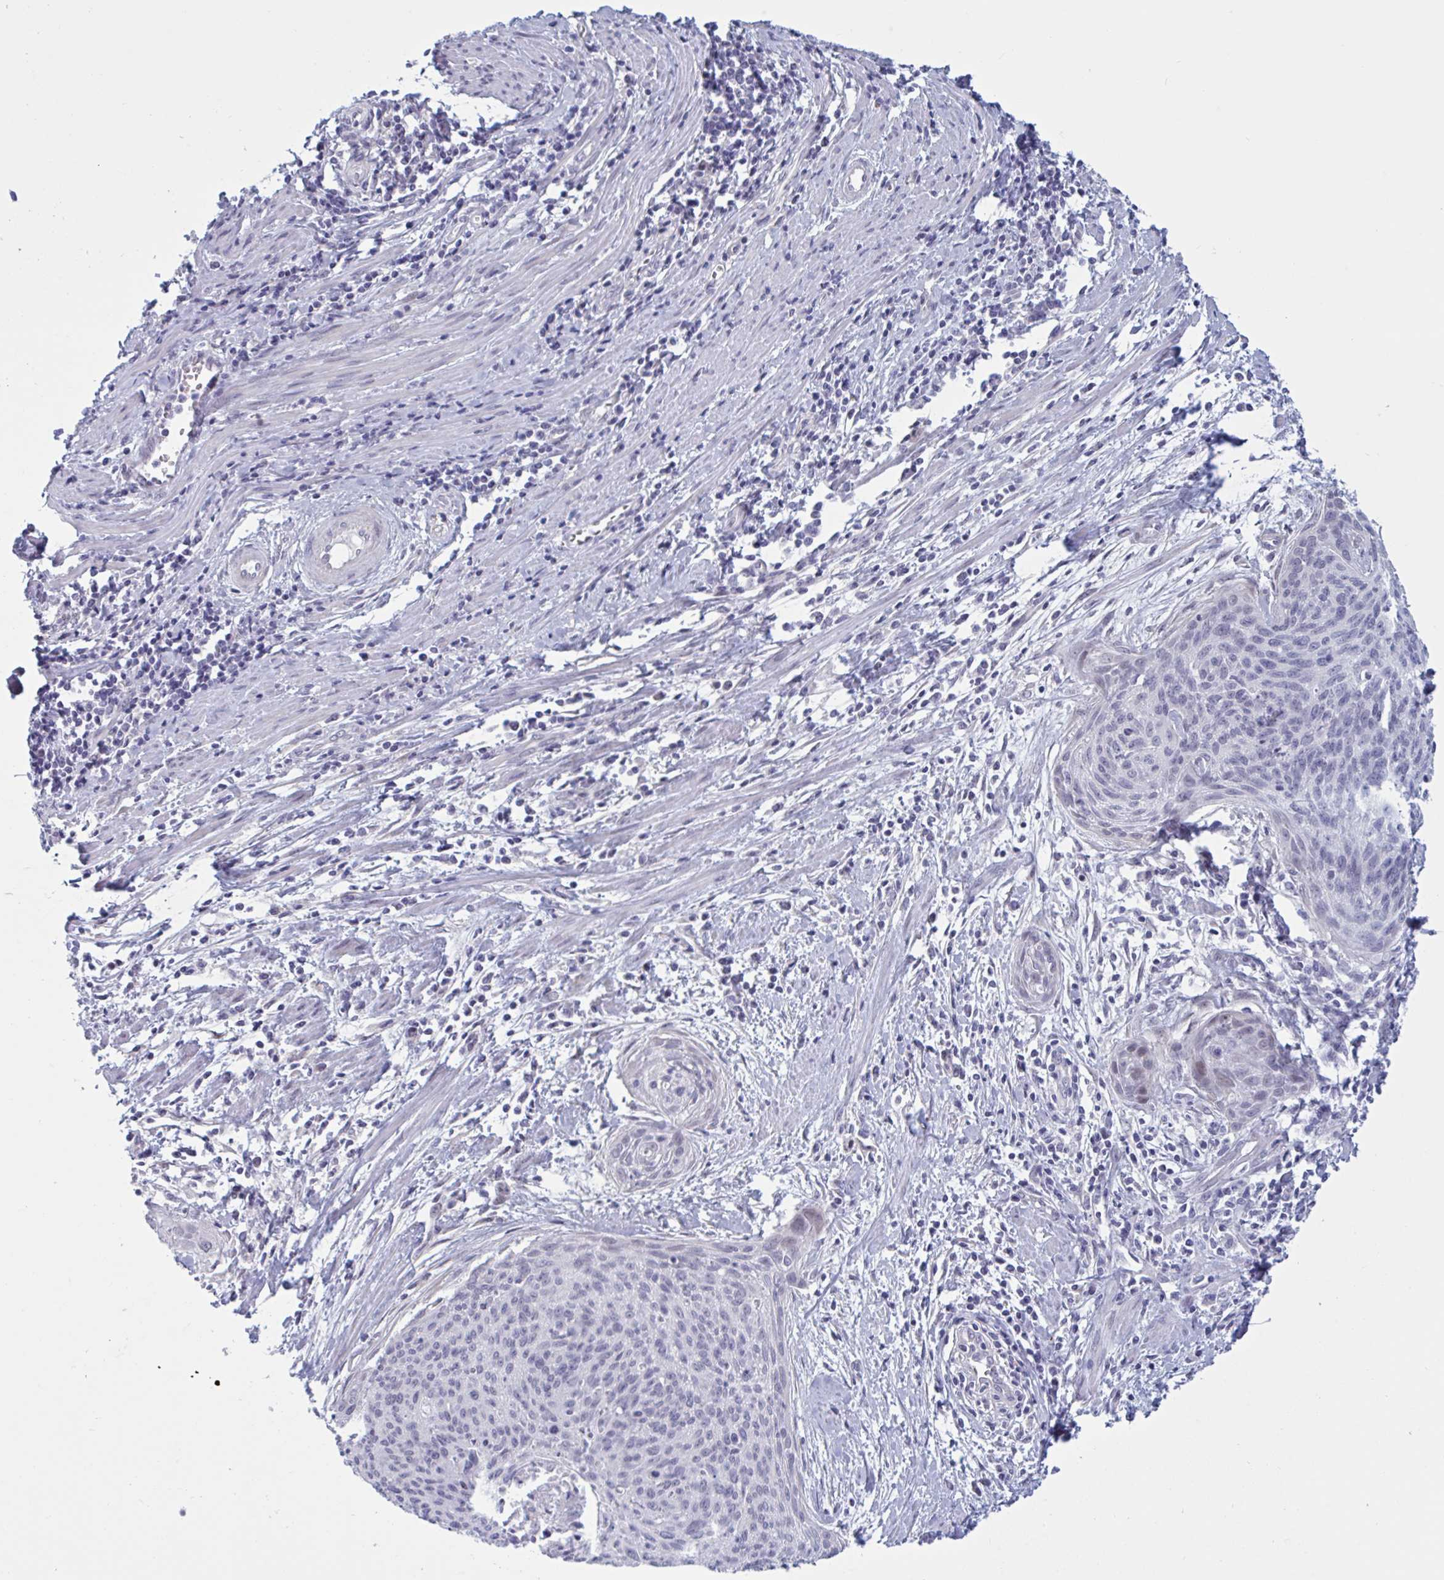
{"staining": {"intensity": "negative", "quantity": "none", "location": "none"}, "tissue": "cervical cancer", "cell_type": "Tumor cells", "image_type": "cancer", "snomed": [{"axis": "morphology", "description": "Squamous cell carcinoma, NOS"}, {"axis": "topography", "description": "Cervix"}], "caption": "Cervical cancer (squamous cell carcinoma) was stained to show a protein in brown. There is no significant positivity in tumor cells. The staining is performed using DAB (3,3'-diaminobenzidine) brown chromogen with nuclei counter-stained in using hematoxylin.", "gene": "TCEAL8", "patient": {"sex": "female", "age": 55}}